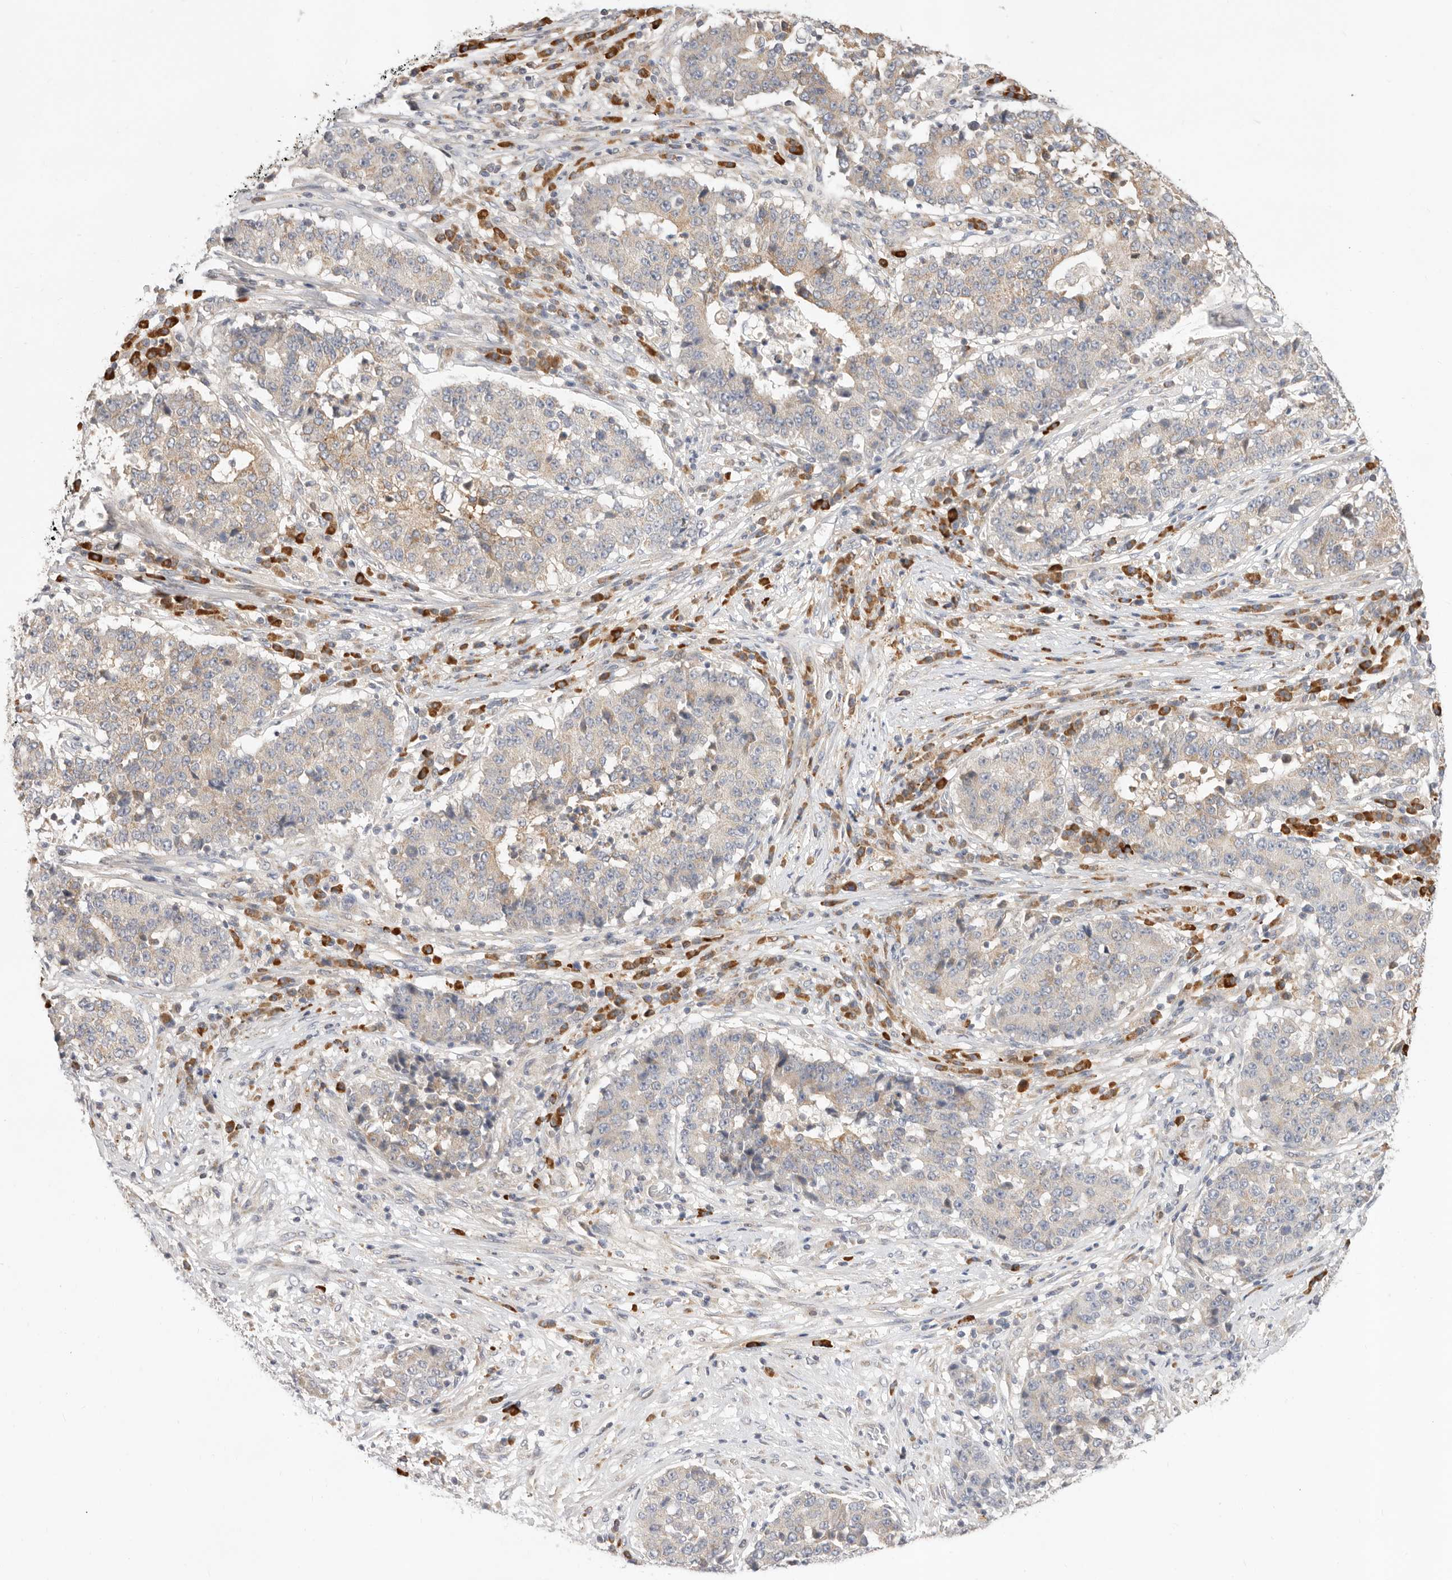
{"staining": {"intensity": "moderate", "quantity": "<25%", "location": "cytoplasmic/membranous"}, "tissue": "stomach cancer", "cell_type": "Tumor cells", "image_type": "cancer", "snomed": [{"axis": "morphology", "description": "Adenocarcinoma, NOS"}, {"axis": "topography", "description": "Stomach"}], "caption": "A low amount of moderate cytoplasmic/membranous positivity is present in about <25% of tumor cells in stomach adenocarcinoma tissue. Ihc stains the protein of interest in brown and the nuclei are stained blue.", "gene": "USH1C", "patient": {"sex": "male", "age": 59}}